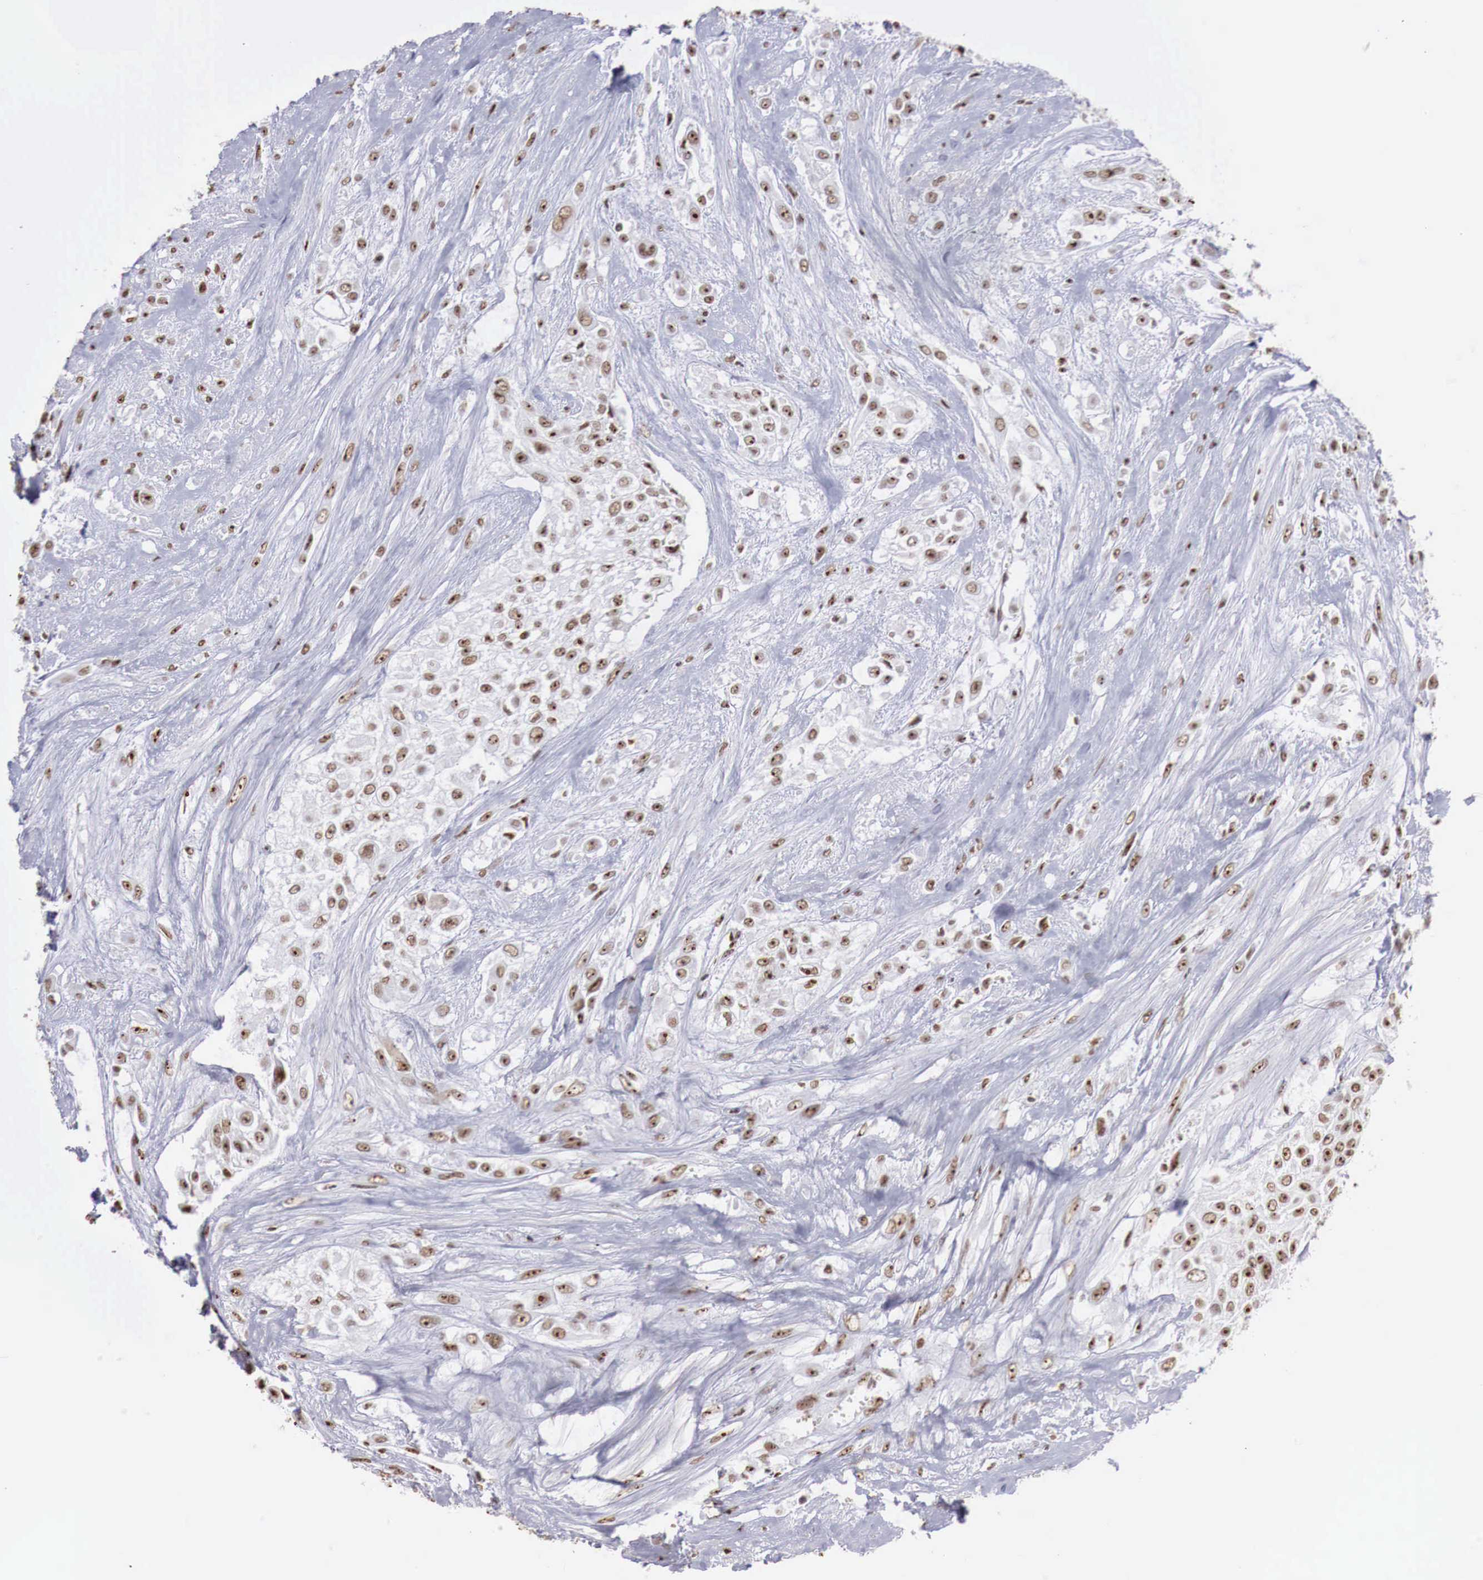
{"staining": {"intensity": "strong", "quantity": ">75%", "location": "nuclear"}, "tissue": "urothelial cancer", "cell_type": "Tumor cells", "image_type": "cancer", "snomed": [{"axis": "morphology", "description": "Urothelial carcinoma, High grade"}, {"axis": "topography", "description": "Urinary bladder"}], "caption": "An image of urothelial carcinoma (high-grade) stained for a protein demonstrates strong nuclear brown staining in tumor cells.", "gene": "DKC1", "patient": {"sex": "male", "age": 57}}